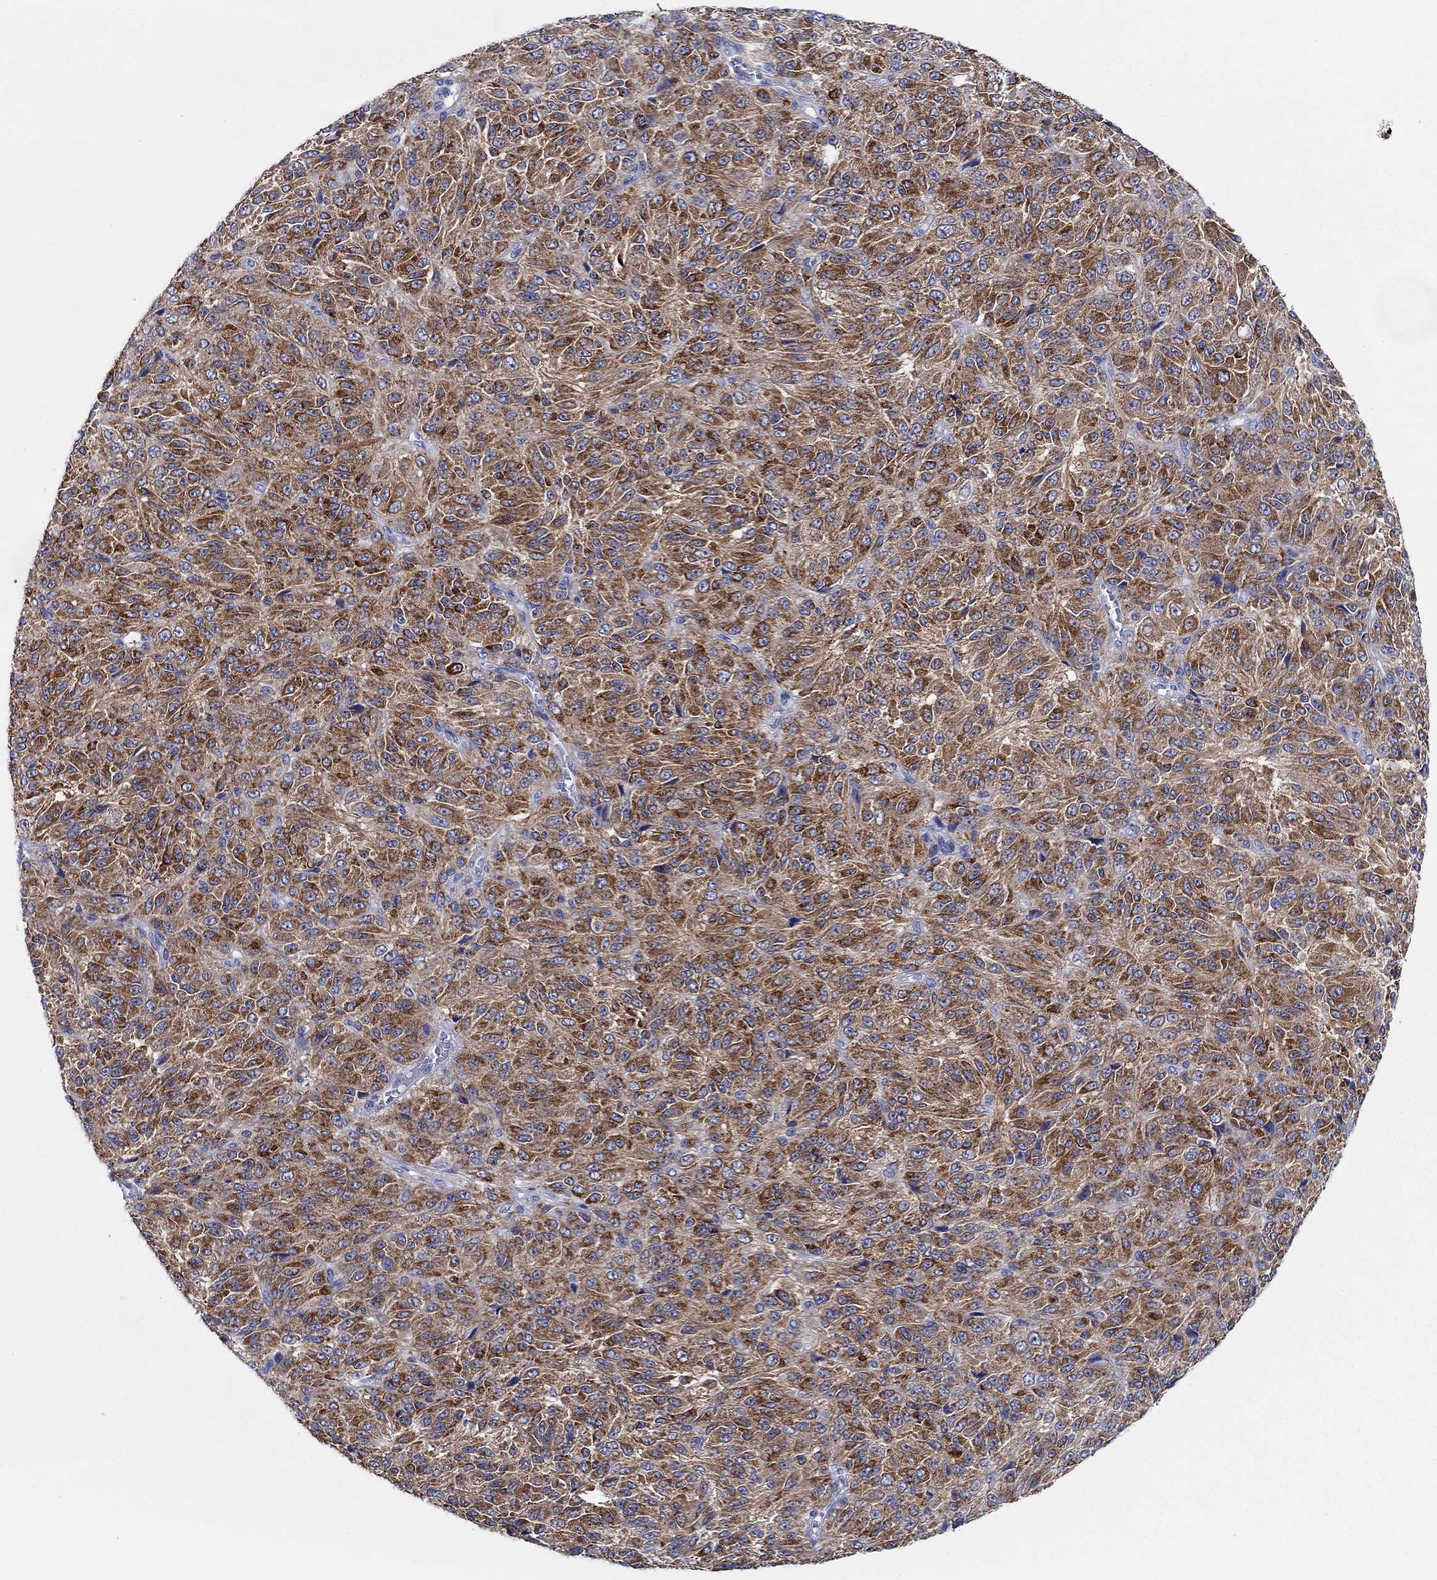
{"staining": {"intensity": "strong", "quantity": ">75%", "location": "cytoplasmic/membranous"}, "tissue": "melanoma", "cell_type": "Tumor cells", "image_type": "cancer", "snomed": [{"axis": "morphology", "description": "Malignant melanoma, Metastatic site"}, {"axis": "topography", "description": "Brain"}], "caption": "A brown stain labels strong cytoplasmic/membranous staining of a protein in human melanoma tumor cells.", "gene": "RAP1GAP", "patient": {"sex": "female", "age": 56}}